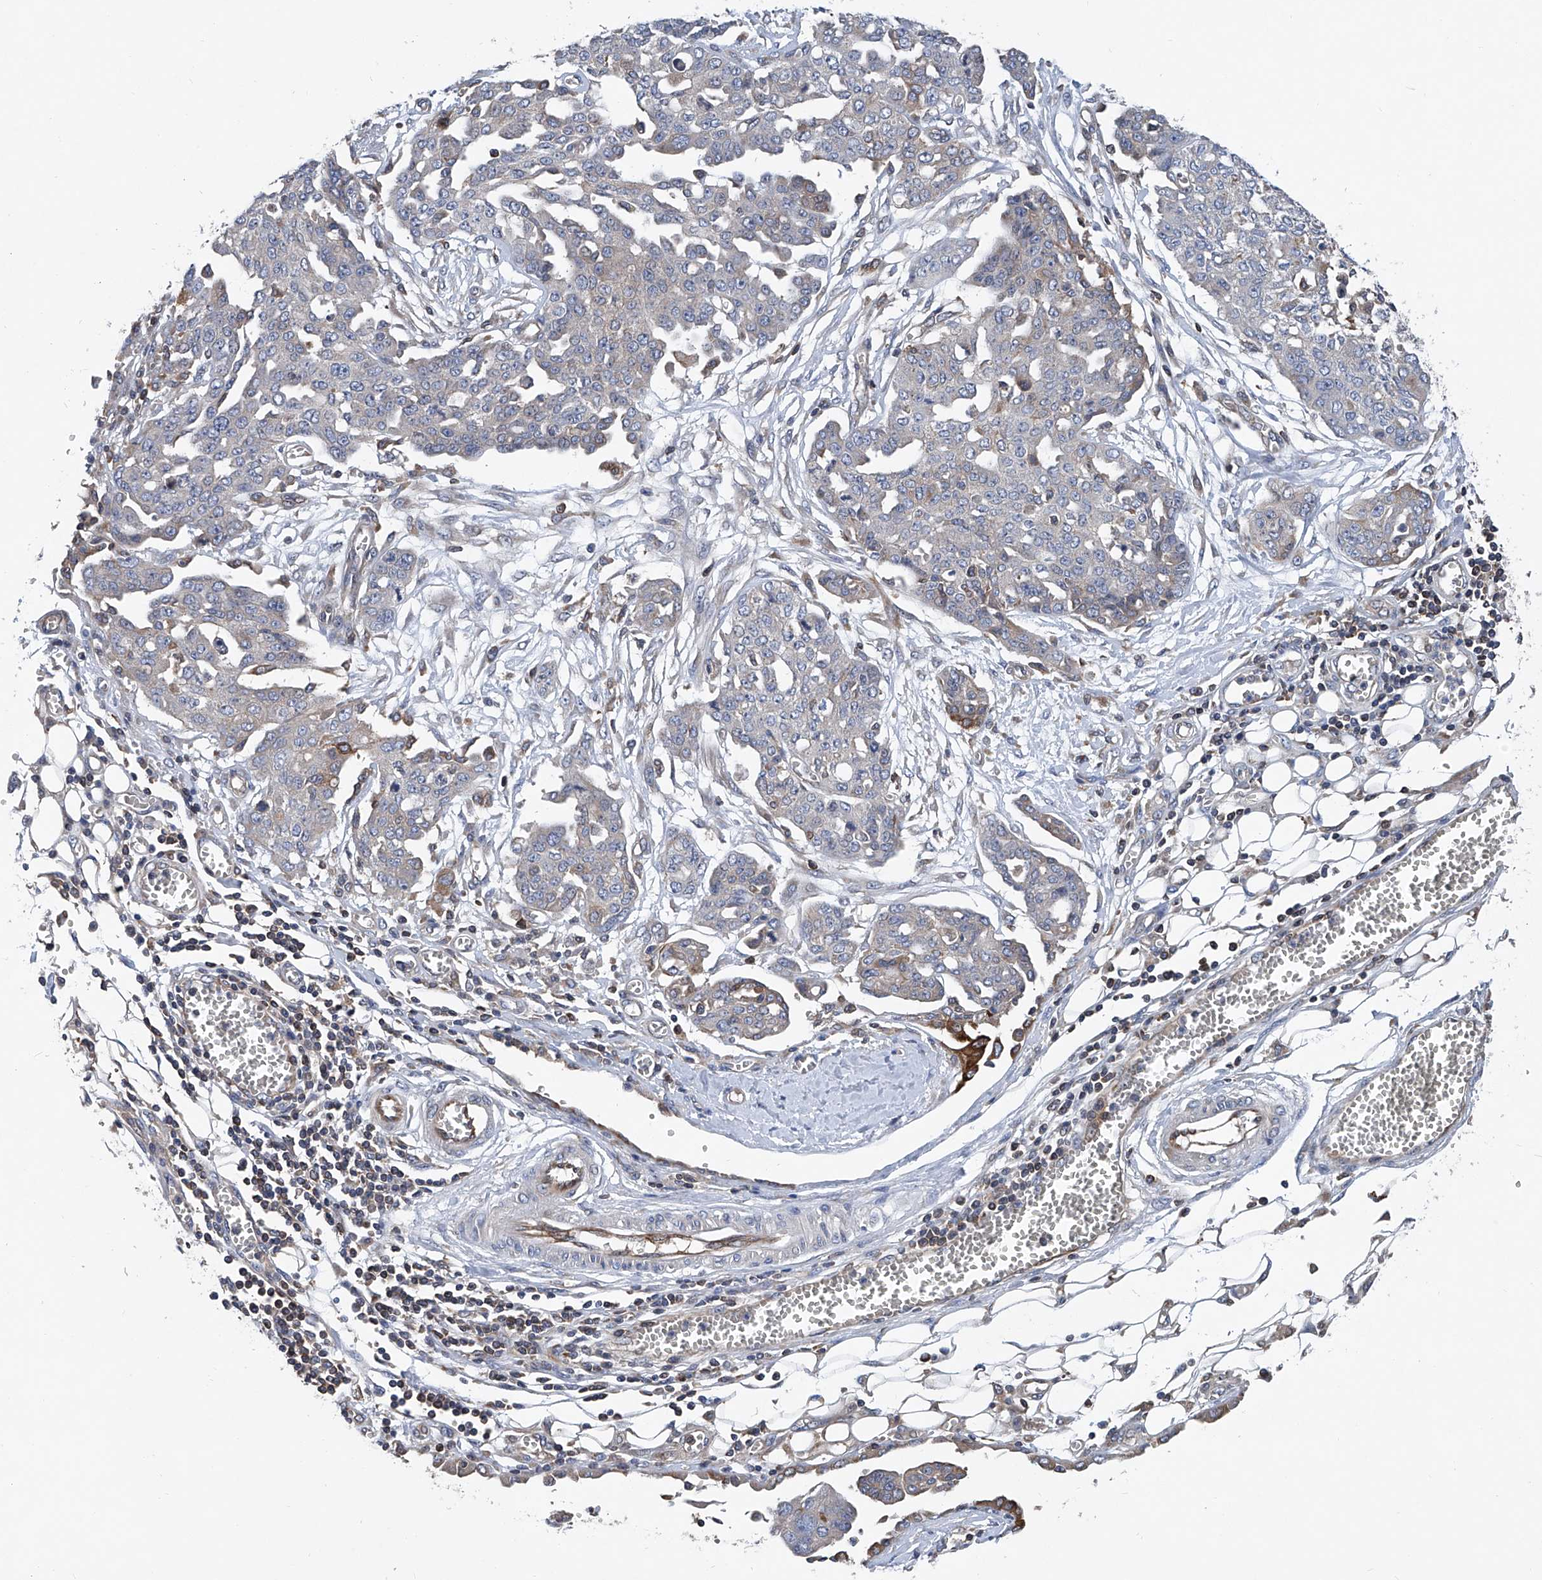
{"staining": {"intensity": "negative", "quantity": "none", "location": "none"}, "tissue": "ovarian cancer", "cell_type": "Tumor cells", "image_type": "cancer", "snomed": [{"axis": "morphology", "description": "Cystadenocarcinoma, serous, NOS"}, {"axis": "topography", "description": "Soft tissue"}, {"axis": "topography", "description": "Ovary"}], "caption": "Immunohistochemical staining of ovarian serous cystadenocarcinoma displays no significant positivity in tumor cells.", "gene": "TRIM38", "patient": {"sex": "female", "age": 57}}